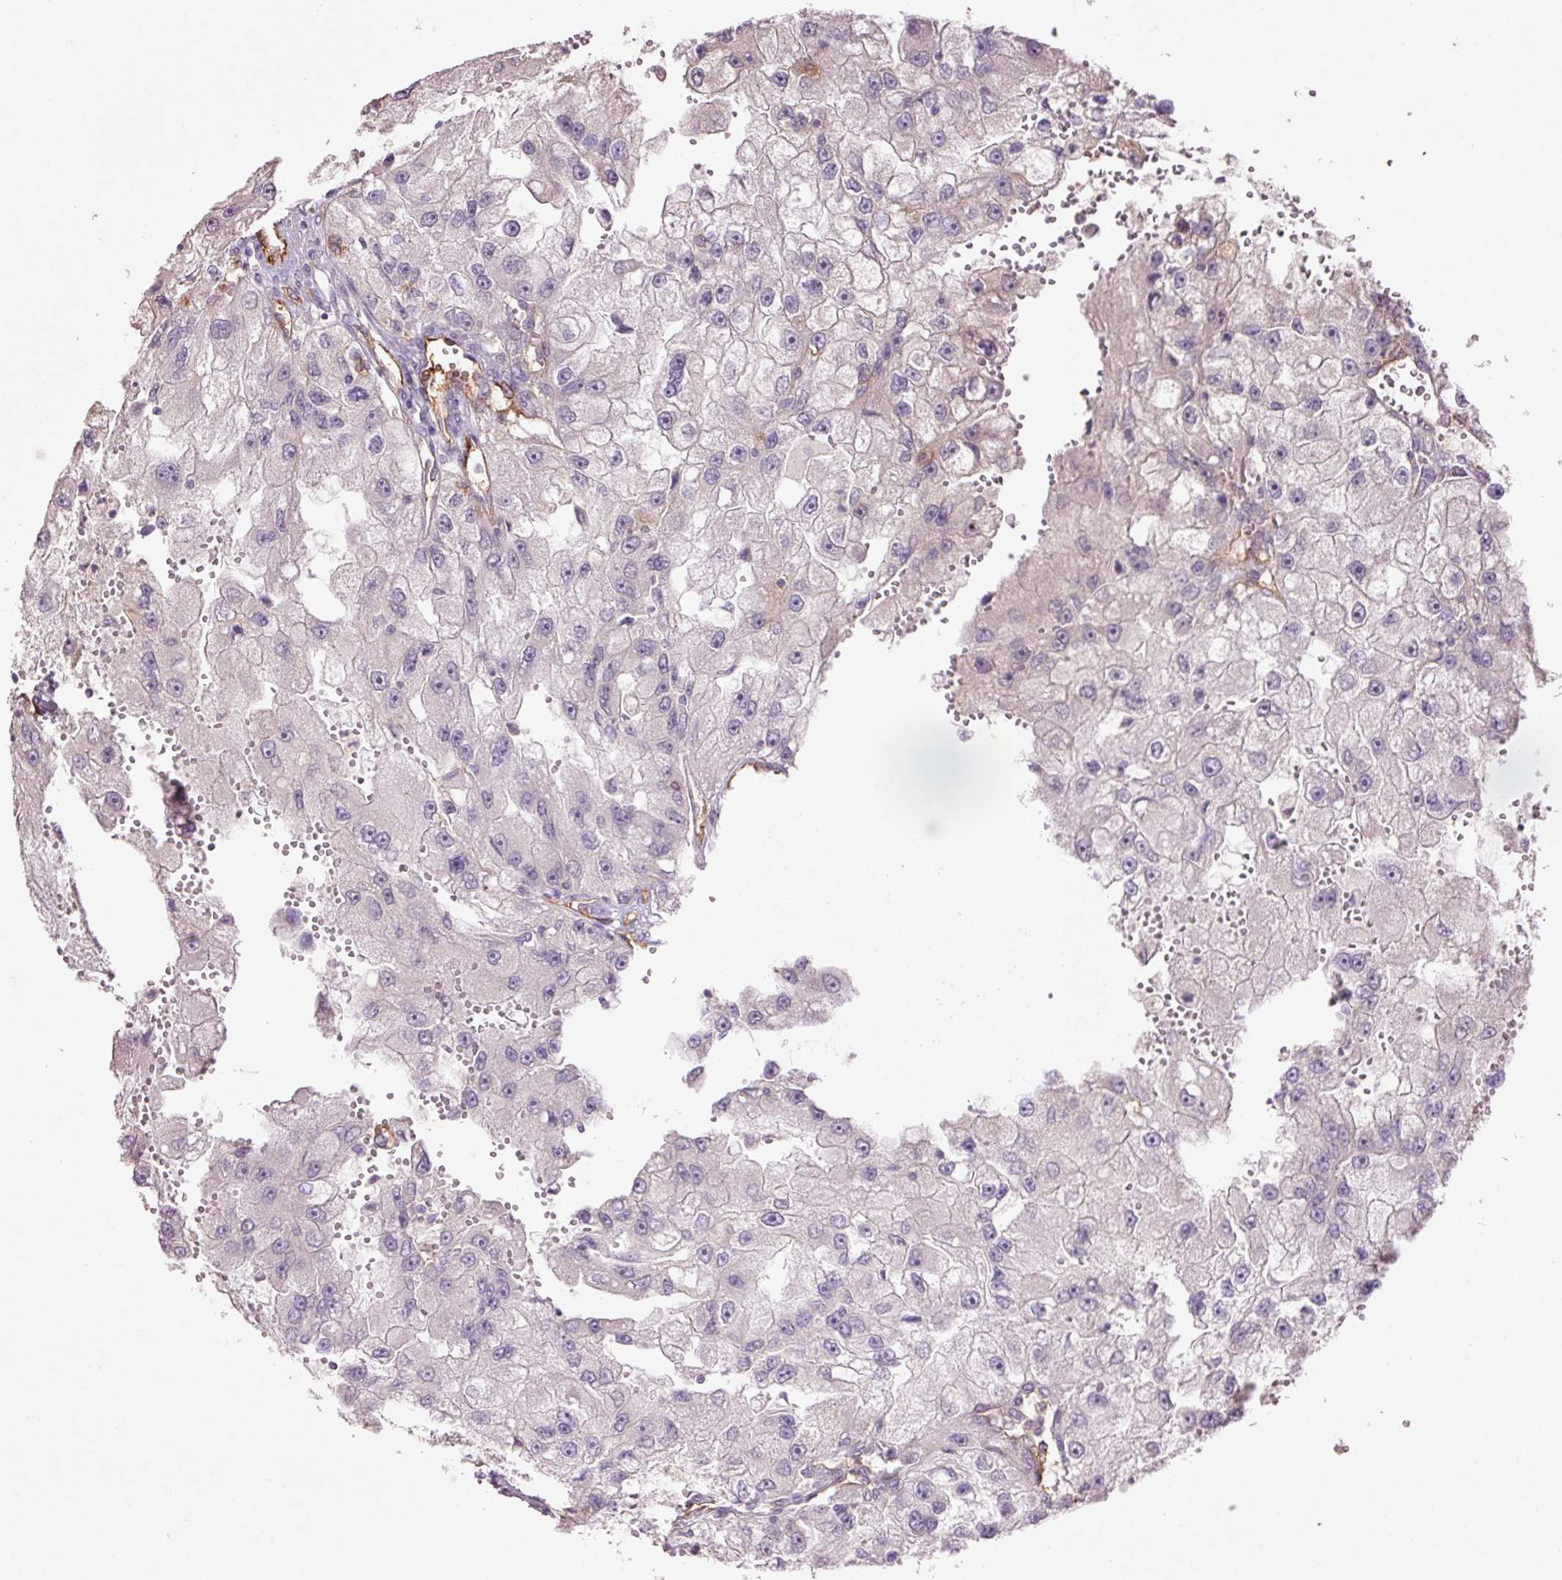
{"staining": {"intensity": "negative", "quantity": "none", "location": "none"}, "tissue": "renal cancer", "cell_type": "Tumor cells", "image_type": "cancer", "snomed": [{"axis": "morphology", "description": "Adenocarcinoma, NOS"}, {"axis": "topography", "description": "Kidney"}], "caption": "IHC image of renal adenocarcinoma stained for a protein (brown), which shows no positivity in tumor cells. The staining is performed using DAB (3,3'-diaminobenzidine) brown chromogen with nuclei counter-stained in using hematoxylin.", "gene": "SLC1A4", "patient": {"sex": "male", "age": 63}}